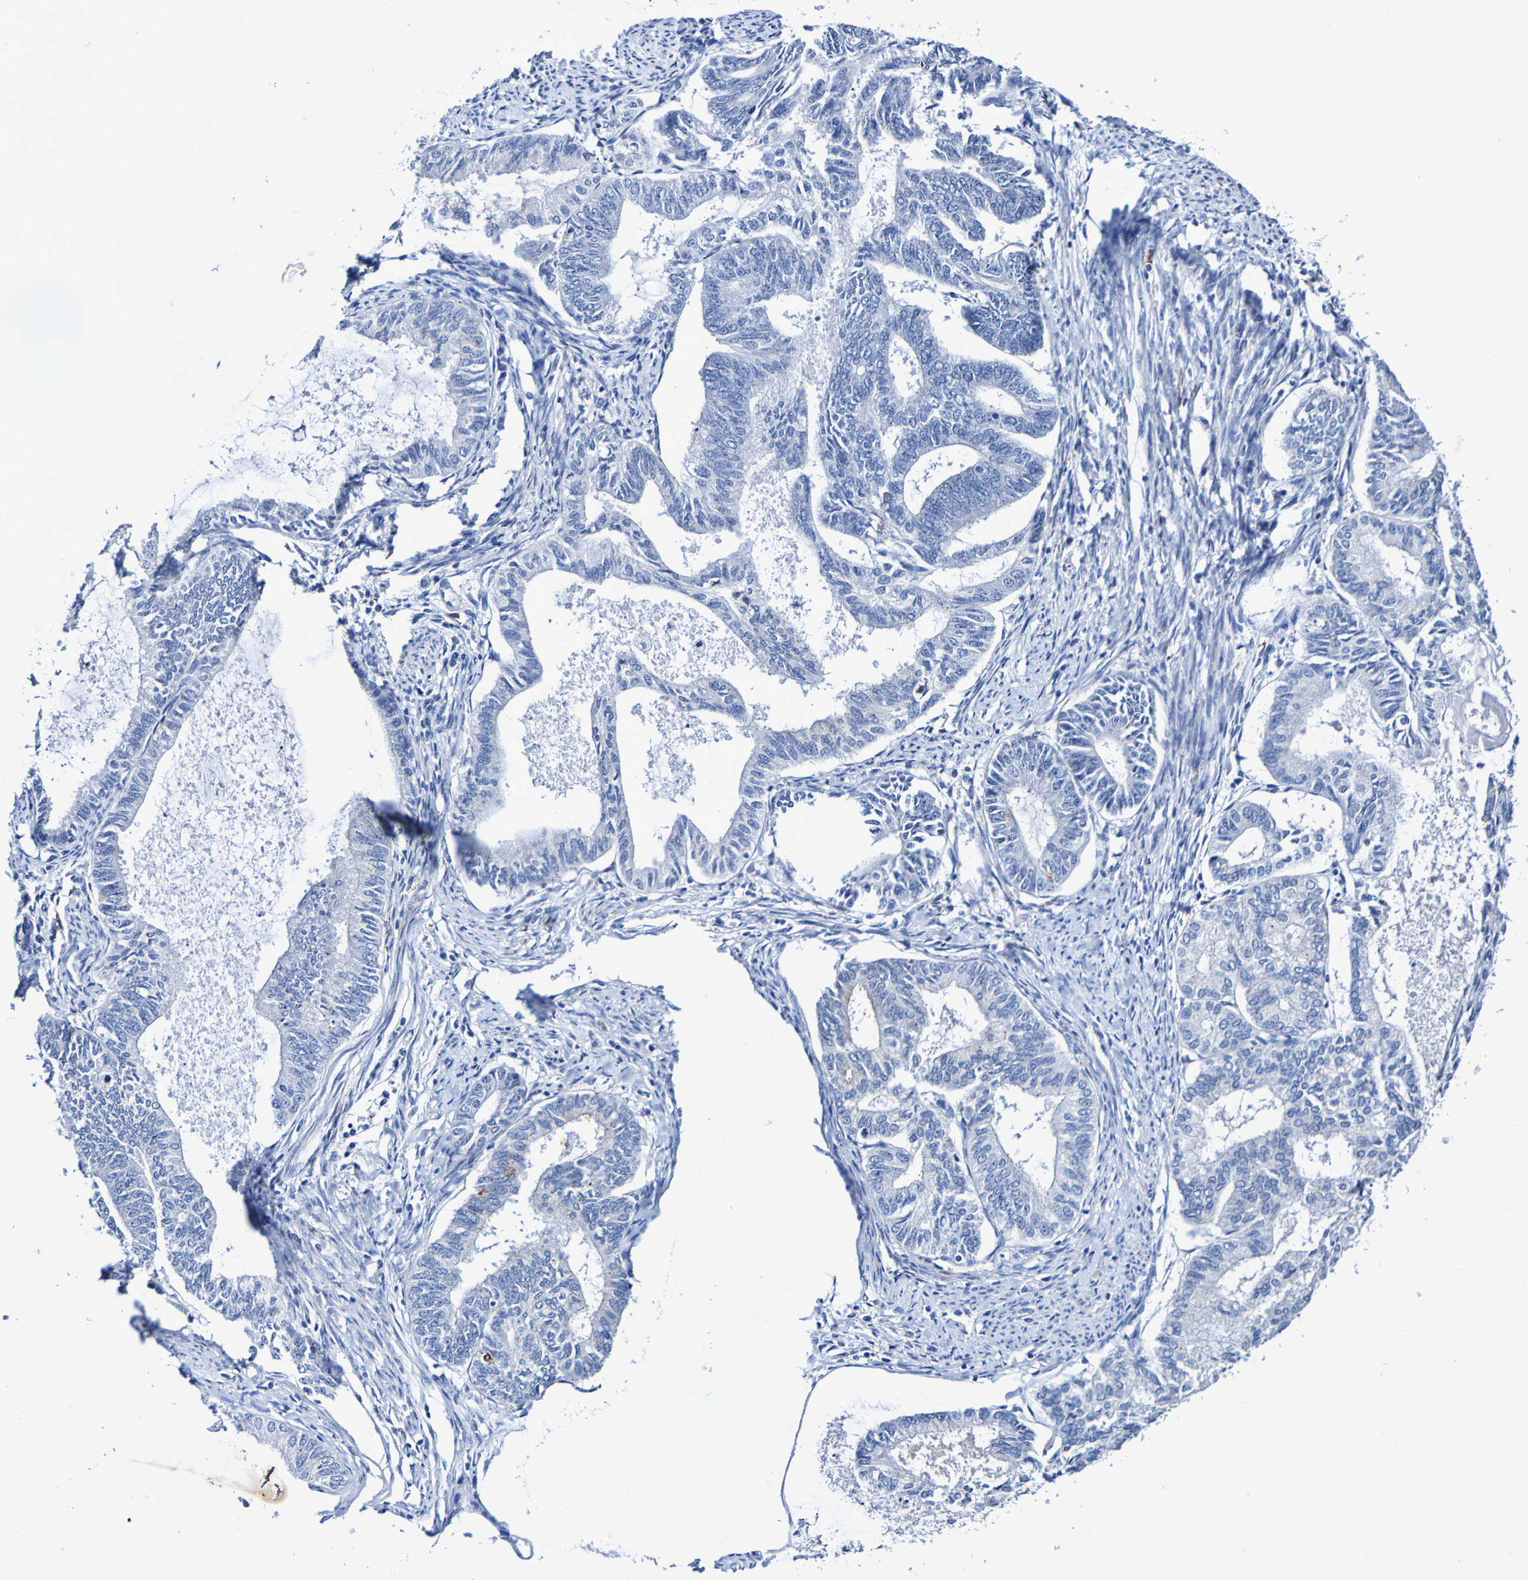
{"staining": {"intensity": "negative", "quantity": "none", "location": "none"}, "tissue": "endometrial cancer", "cell_type": "Tumor cells", "image_type": "cancer", "snomed": [{"axis": "morphology", "description": "Adenocarcinoma, NOS"}, {"axis": "topography", "description": "Endometrium"}], "caption": "There is no significant expression in tumor cells of endometrial cancer.", "gene": "SEZ6", "patient": {"sex": "female", "age": 86}}